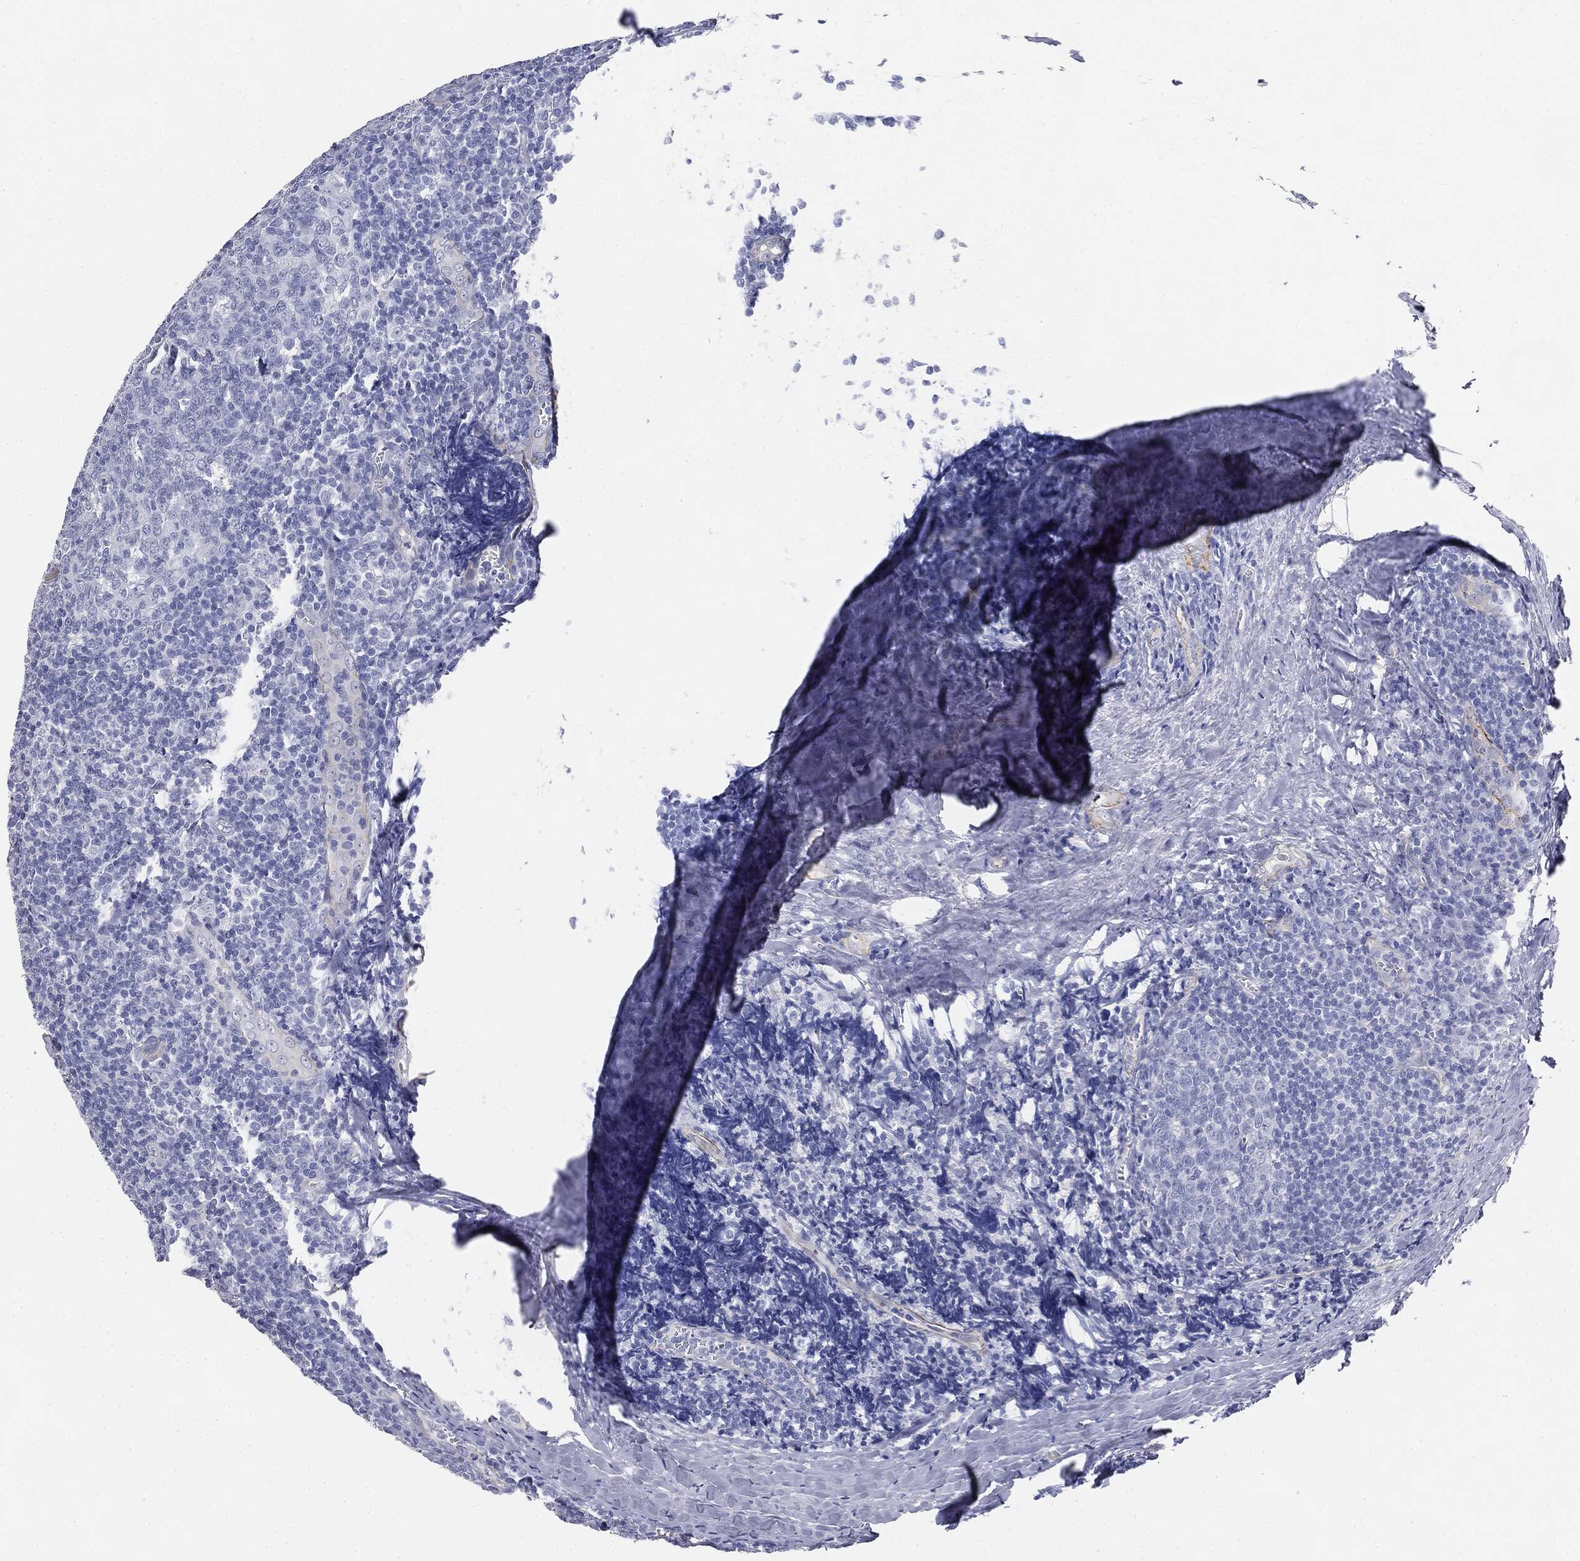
{"staining": {"intensity": "negative", "quantity": "none", "location": "none"}, "tissue": "tonsil", "cell_type": "Germinal center cells", "image_type": "normal", "snomed": [{"axis": "morphology", "description": "Normal tissue, NOS"}, {"axis": "topography", "description": "Tonsil"}], "caption": "Immunohistochemistry (IHC) of normal tonsil demonstrates no staining in germinal center cells.", "gene": "MUC5AC", "patient": {"sex": "male", "age": 20}}